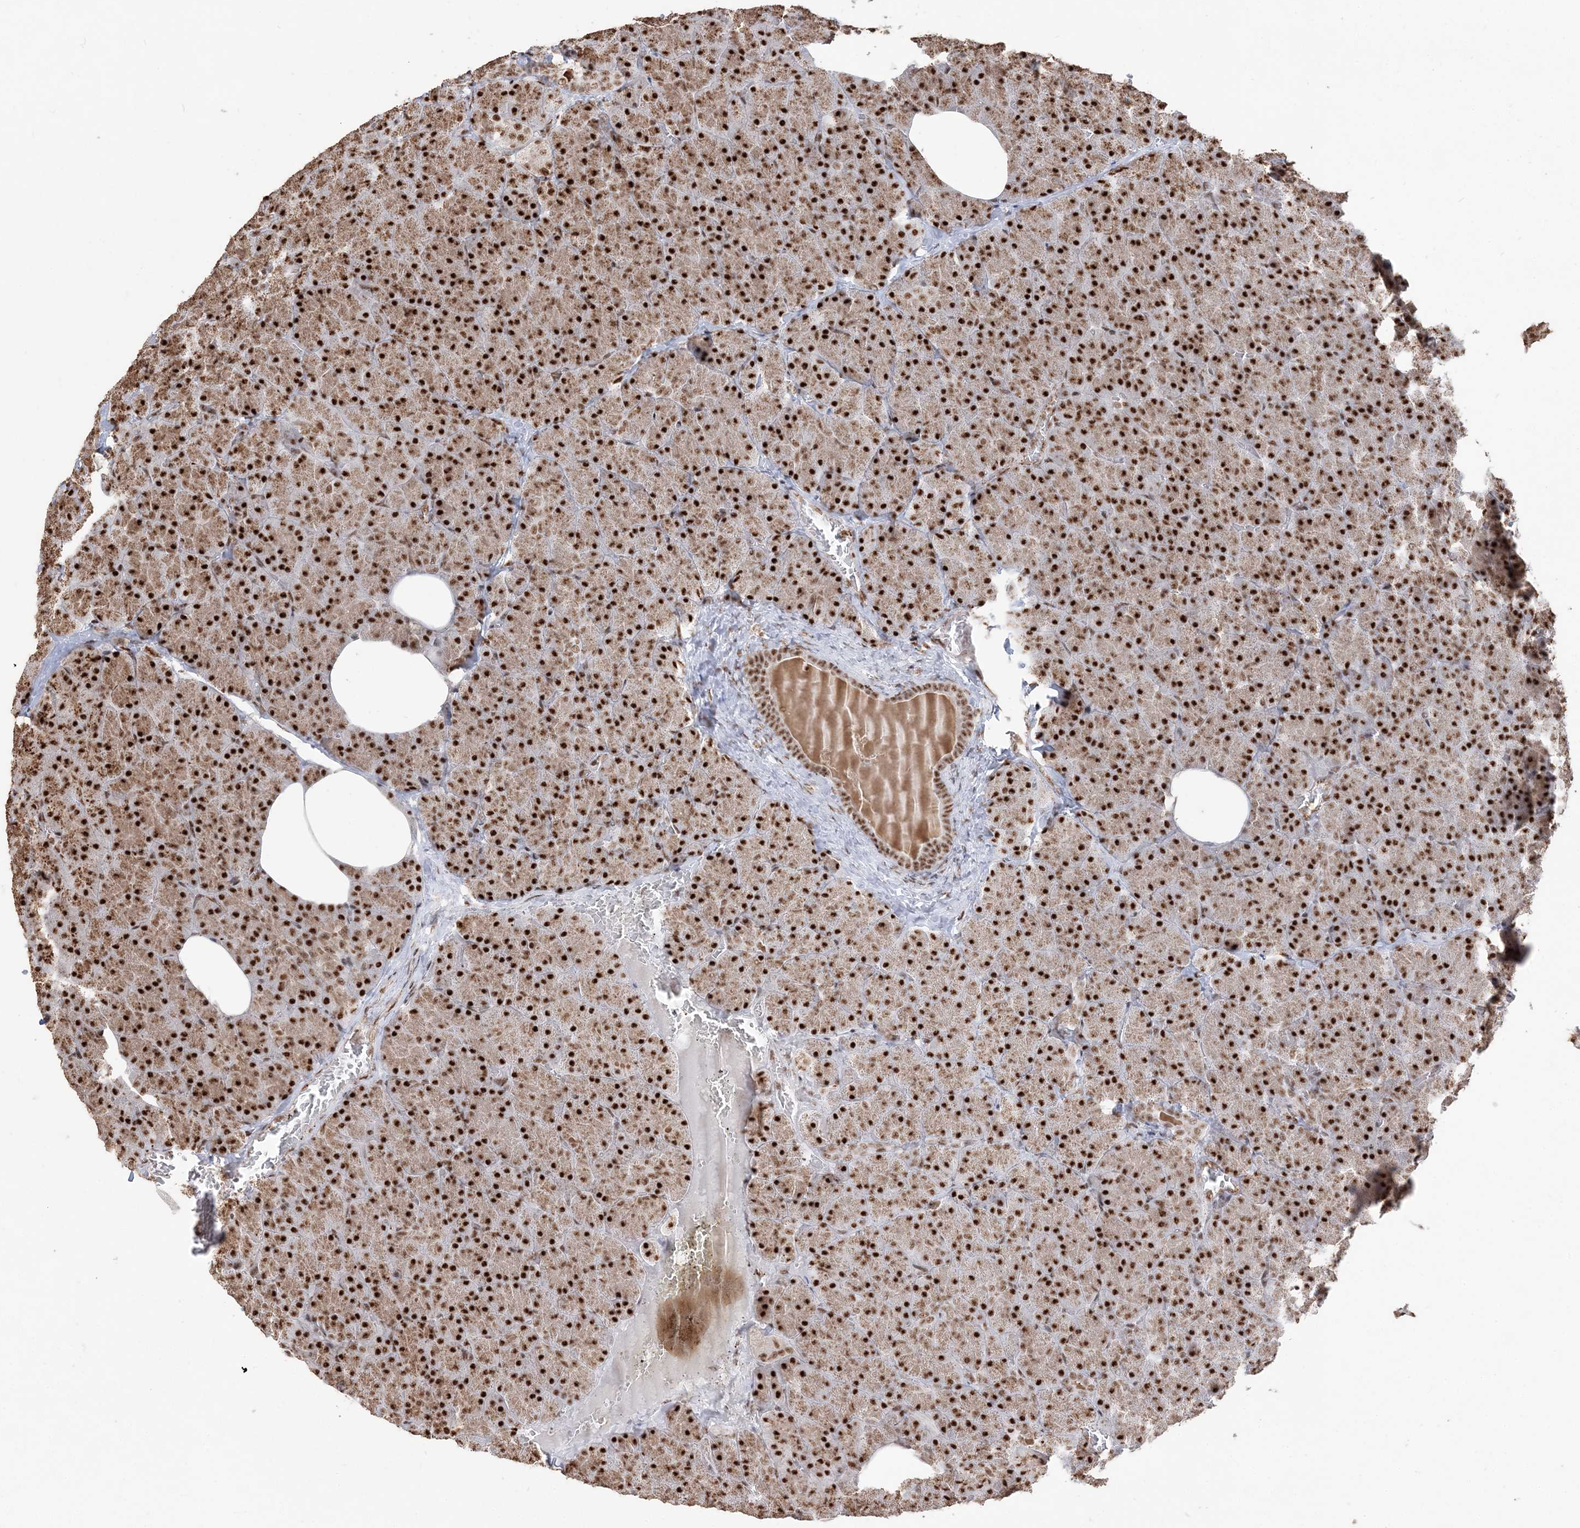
{"staining": {"intensity": "strong", "quantity": ">75%", "location": "cytoplasmic/membranous,nuclear"}, "tissue": "pancreas", "cell_type": "Exocrine glandular cells", "image_type": "normal", "snomed": [{"axis": "morphology", "description": "Normal tissue, NOS"}, {"axis": "morphology", "description": "Carcinoid, malignant, NOS"}, {"axis": "topography", "description": "Pancreas"}], "caption": "High-magnification brightfield microscopy of unremarkable pancreas stained with DAB (3,3'-diaminobenzidine) (brown) and counterstained with hematoxylin (blue). exocrine glandular cells exhibit strong cytoplasmic/membranous,nuclear staining is identified in approximately>75% of cells. The staining was performed using DAB, with brown indicating positive protein expression. Nuclei are stained blue with hematoxylin.", "gene": "RBM17", "patient": {"sex": "female", "age": 35}}